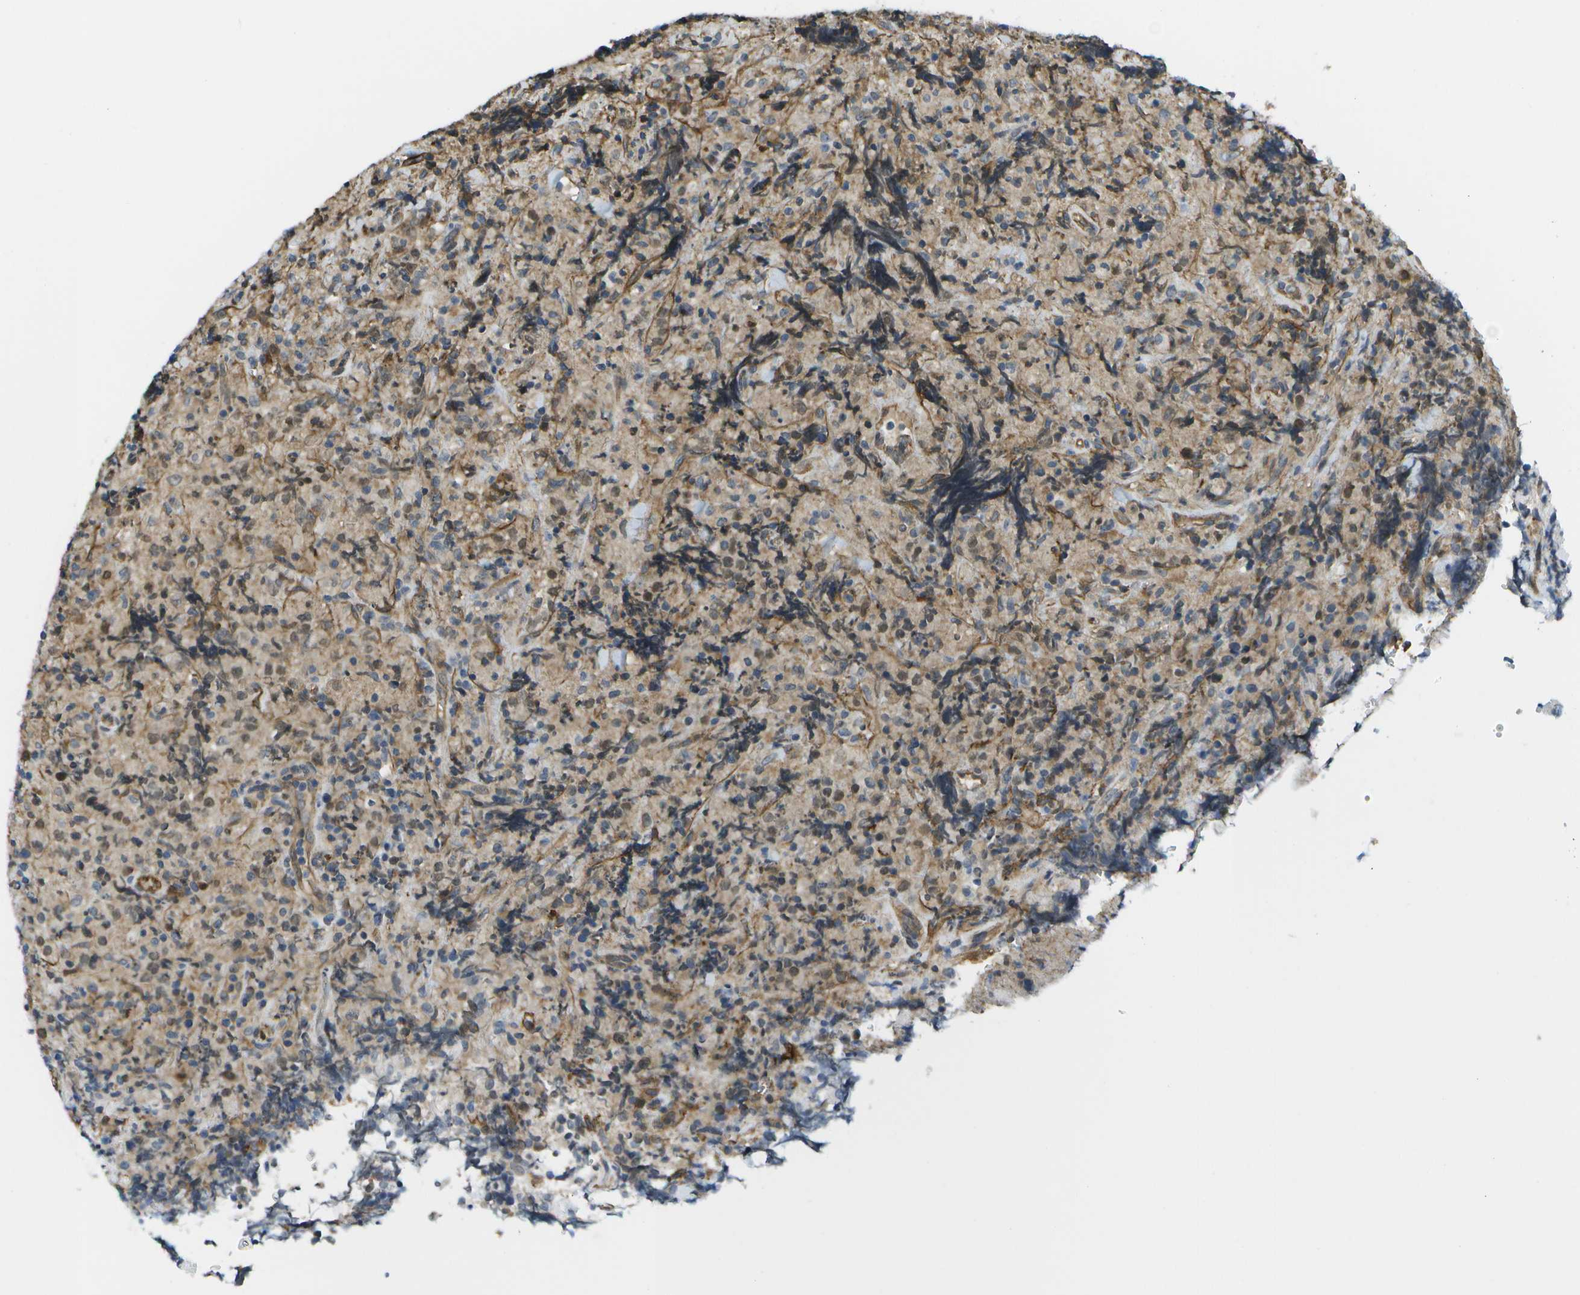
{"staining": {"intensity": "weak", "quantity": ">75%", "location": "cytoplasmic/membranous"}, "tissue": "lymphoma", "cell_type": "Tumor cells", "image_type": "cancer", "snomed": [{"axis": "morphology", "description": "Malignant lymphoma, non-Hodgkin's type, High grade"}, {"axis": "topography", "description": "Tonsil"}], "caption": "Protein analysis of lymphoma tissue reveals weak cytoplasmic/membranous staining in approximately >75% of tumor cells.", "gene": "KIAA0040", "patient": {"sex": "female", "age": 36}}